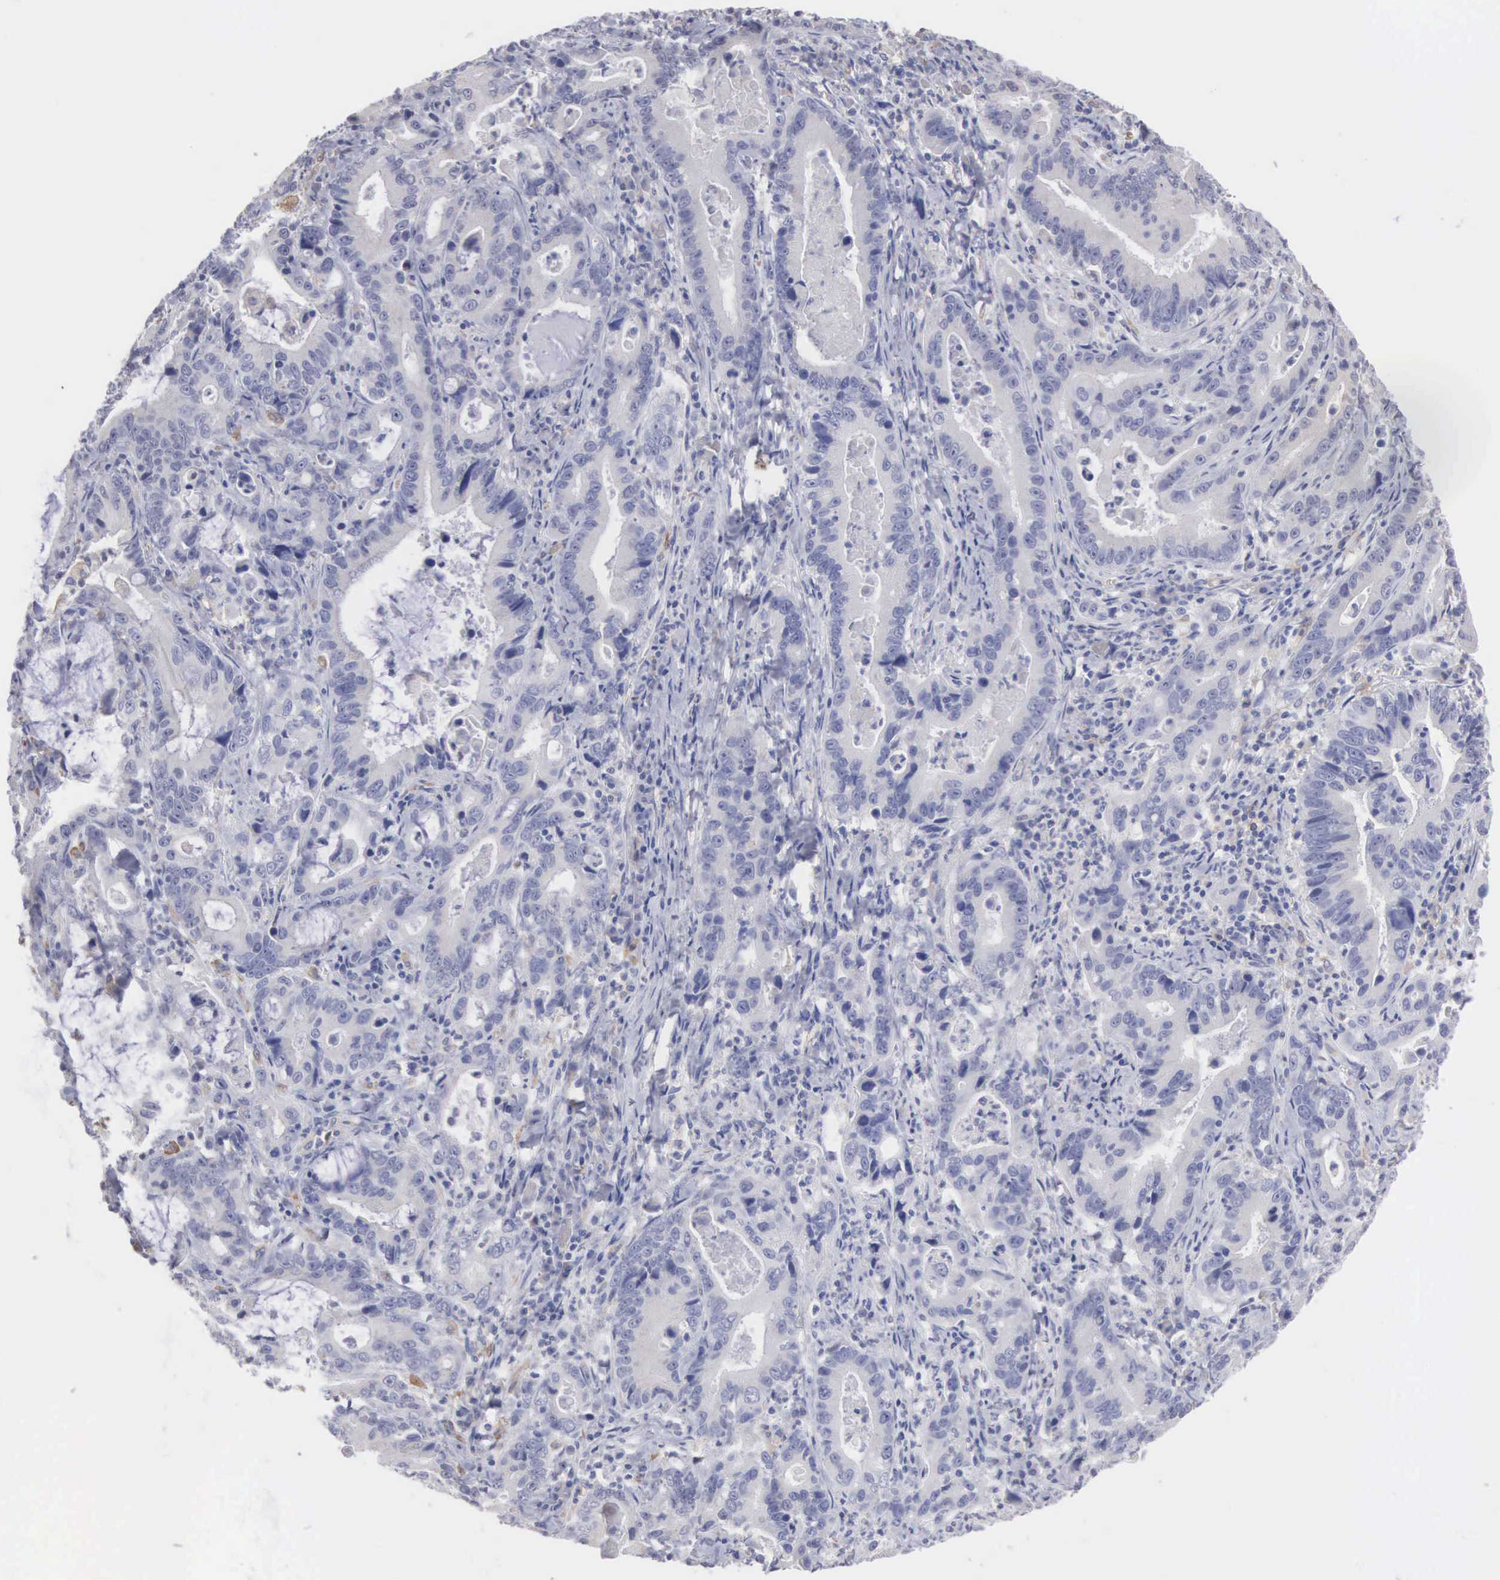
{"staining": {"intensity": "negative", "quantity": "none", "location": "none"}, "tissue": "stomach cancer", "cell_type": "Tumor cells", "image_type": "cancer", "snomed": [{"axis": "morphology", "description": "Adenocarcinoma, NOS"}, {"axis": "topography", "description": "Stomach, upper"}], "caption": "DAB immunohistochemical staining of stomach adenocarcinoma exhibits no significant expression in tumor cells.", "gene": "LIN52", "patient": {"sex": "male", "age": 63}}